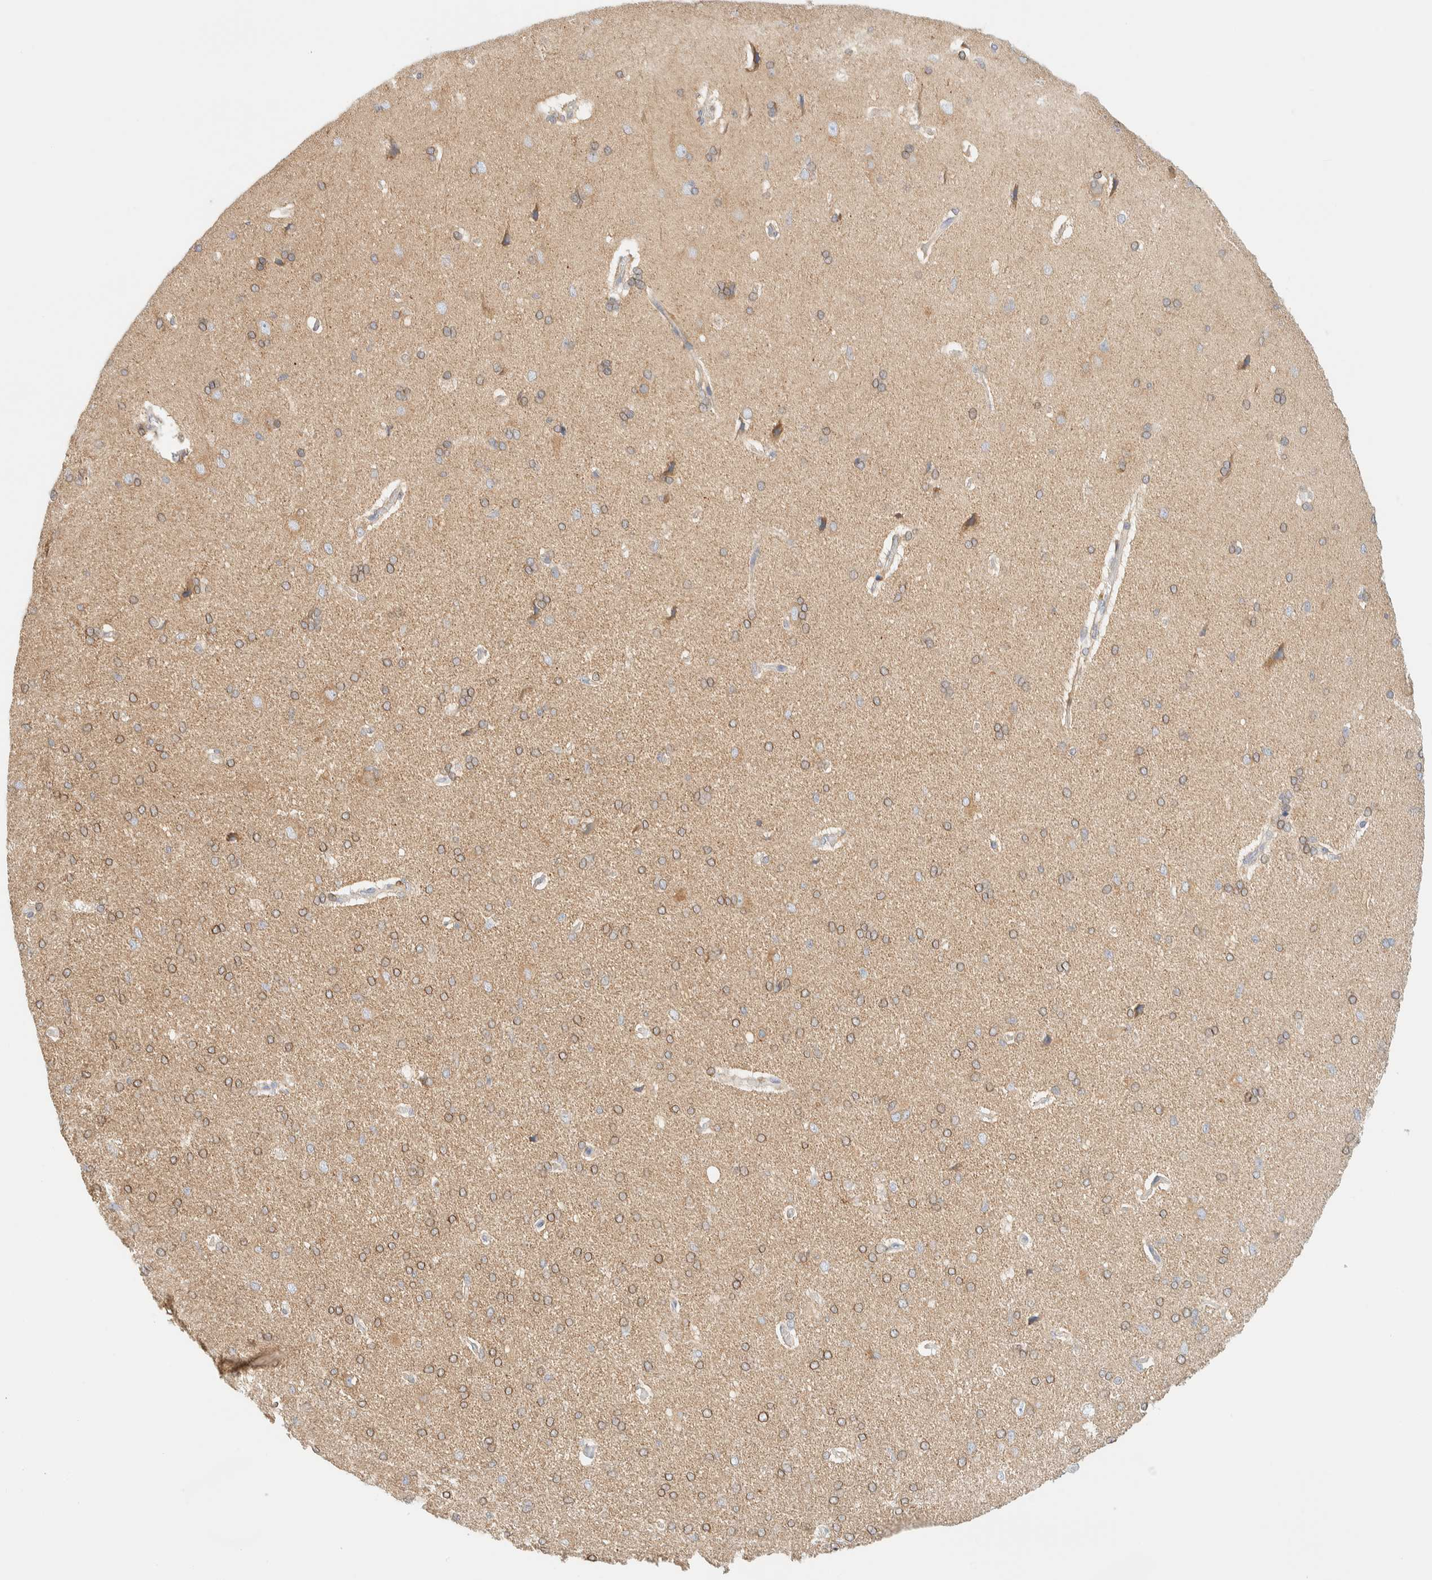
{"staining": {"intensity": "negative", "quantity": "none", "location": "none"}, "tissue": "cerebral cortex", "cell_type": "Endothelial cells", "image_type": "normal", "snomed": [{"axis": "morphology", "description": "Normal tissue, NOS"}, {"axis": "topography", "description": "Cerebral cortex"}], "caption": "The image shows no staining of endothelial cells in benign cerebral cortex. (DAB IHC with hematoxylin counter stain).", "gene": "NT5C", "patient": {"sex": "male", "age": 62}}